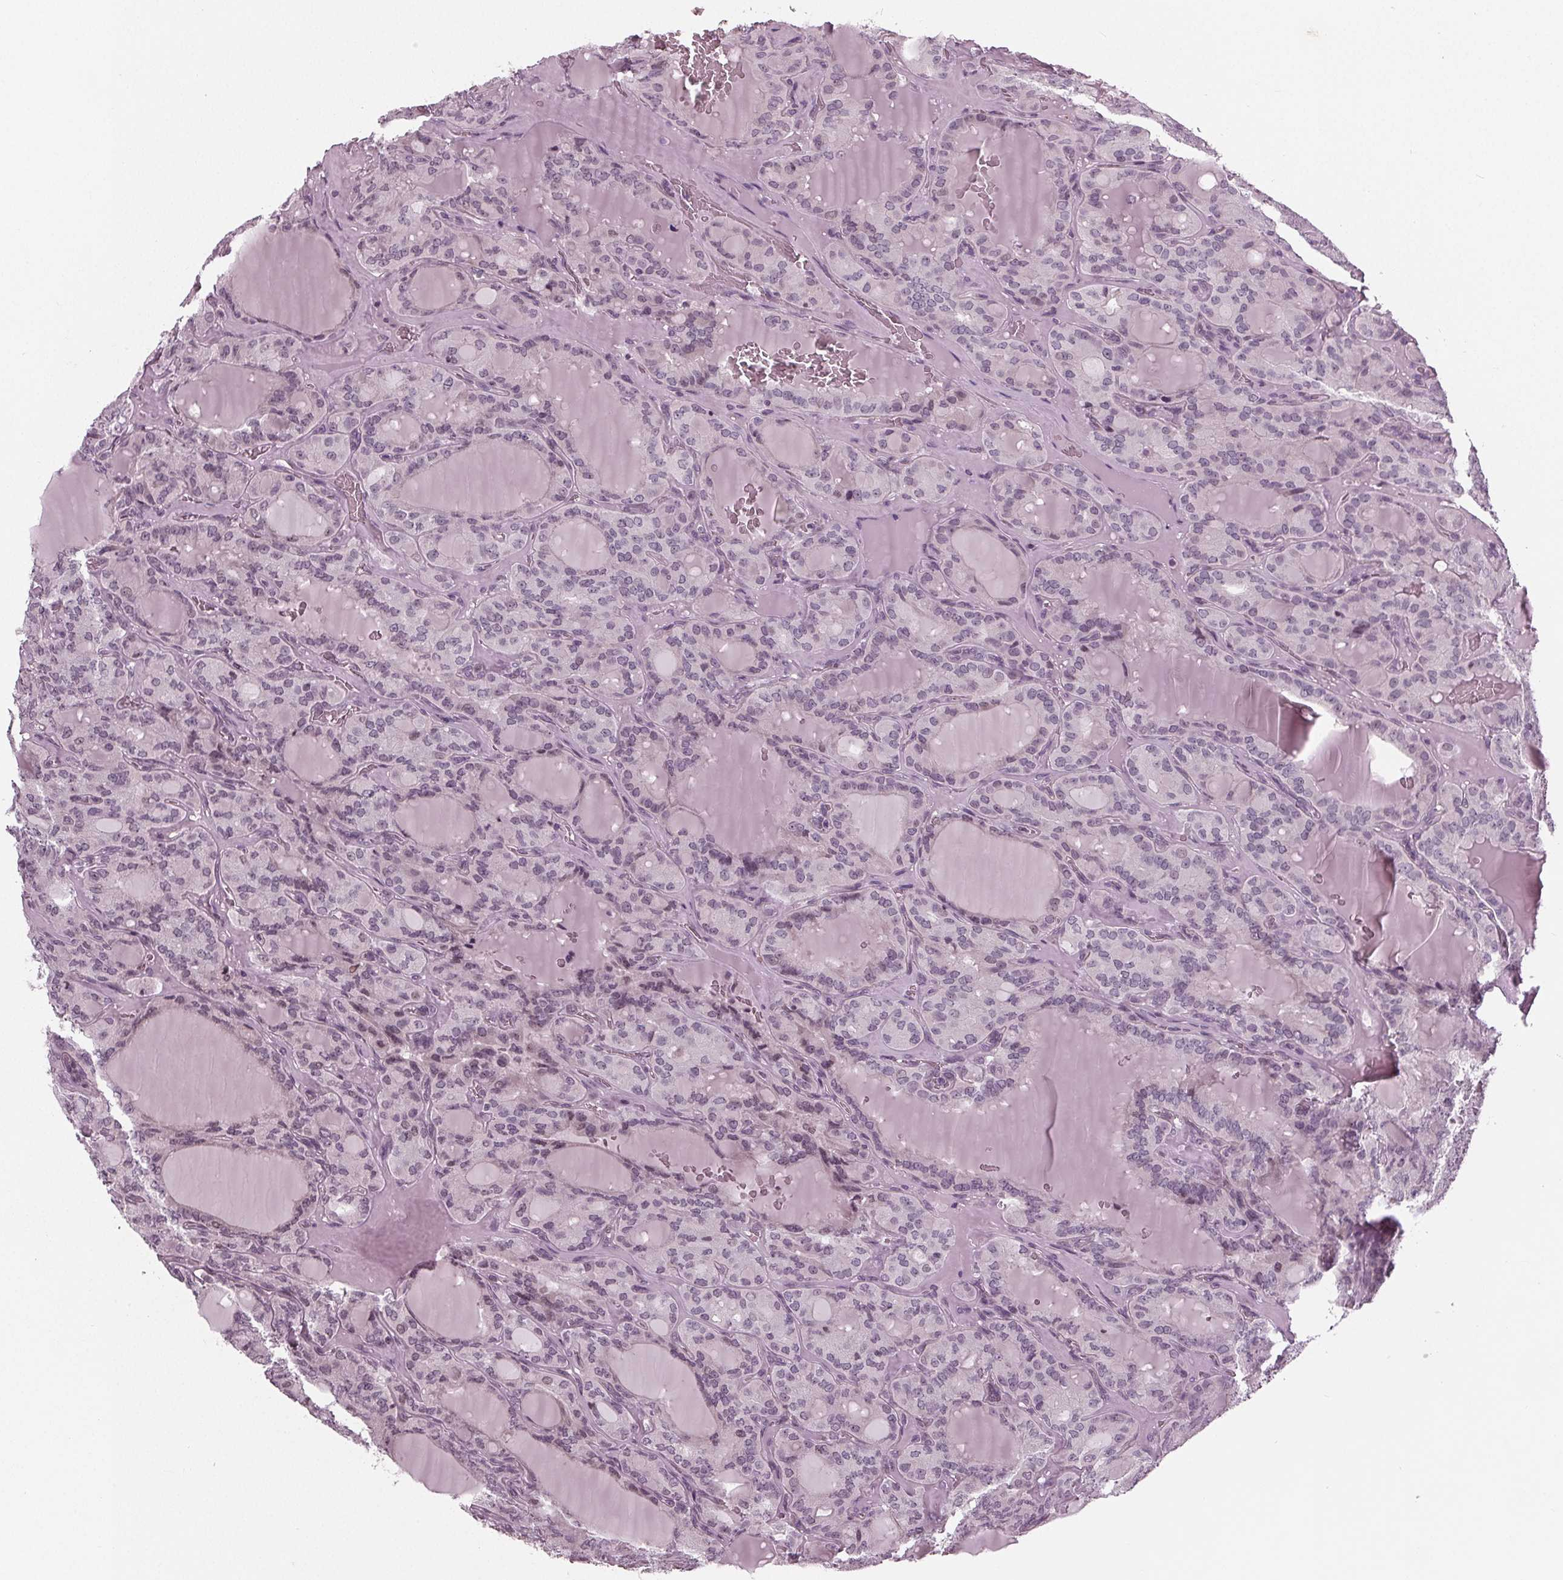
{"staining": {"intensity": "negative", "quantity": "none", "location": "none"}, "tissue": "thyroid cancer", "cell_type": "Tumor cells", "image_type": "cancer", "snomed": [{"axis": "morphology", "description": "Papillary adenocarcinoma, NOS"}, {"axis": "topography", "description": "Thyroid gland"}], "caption": "Protein analysis of papillary adenocarcinoma (thyroid) demonstrates no significant positivity in tumor cells.", "gene": "ADPRHL1", "patient": {"sex": "male", "age": 87}}